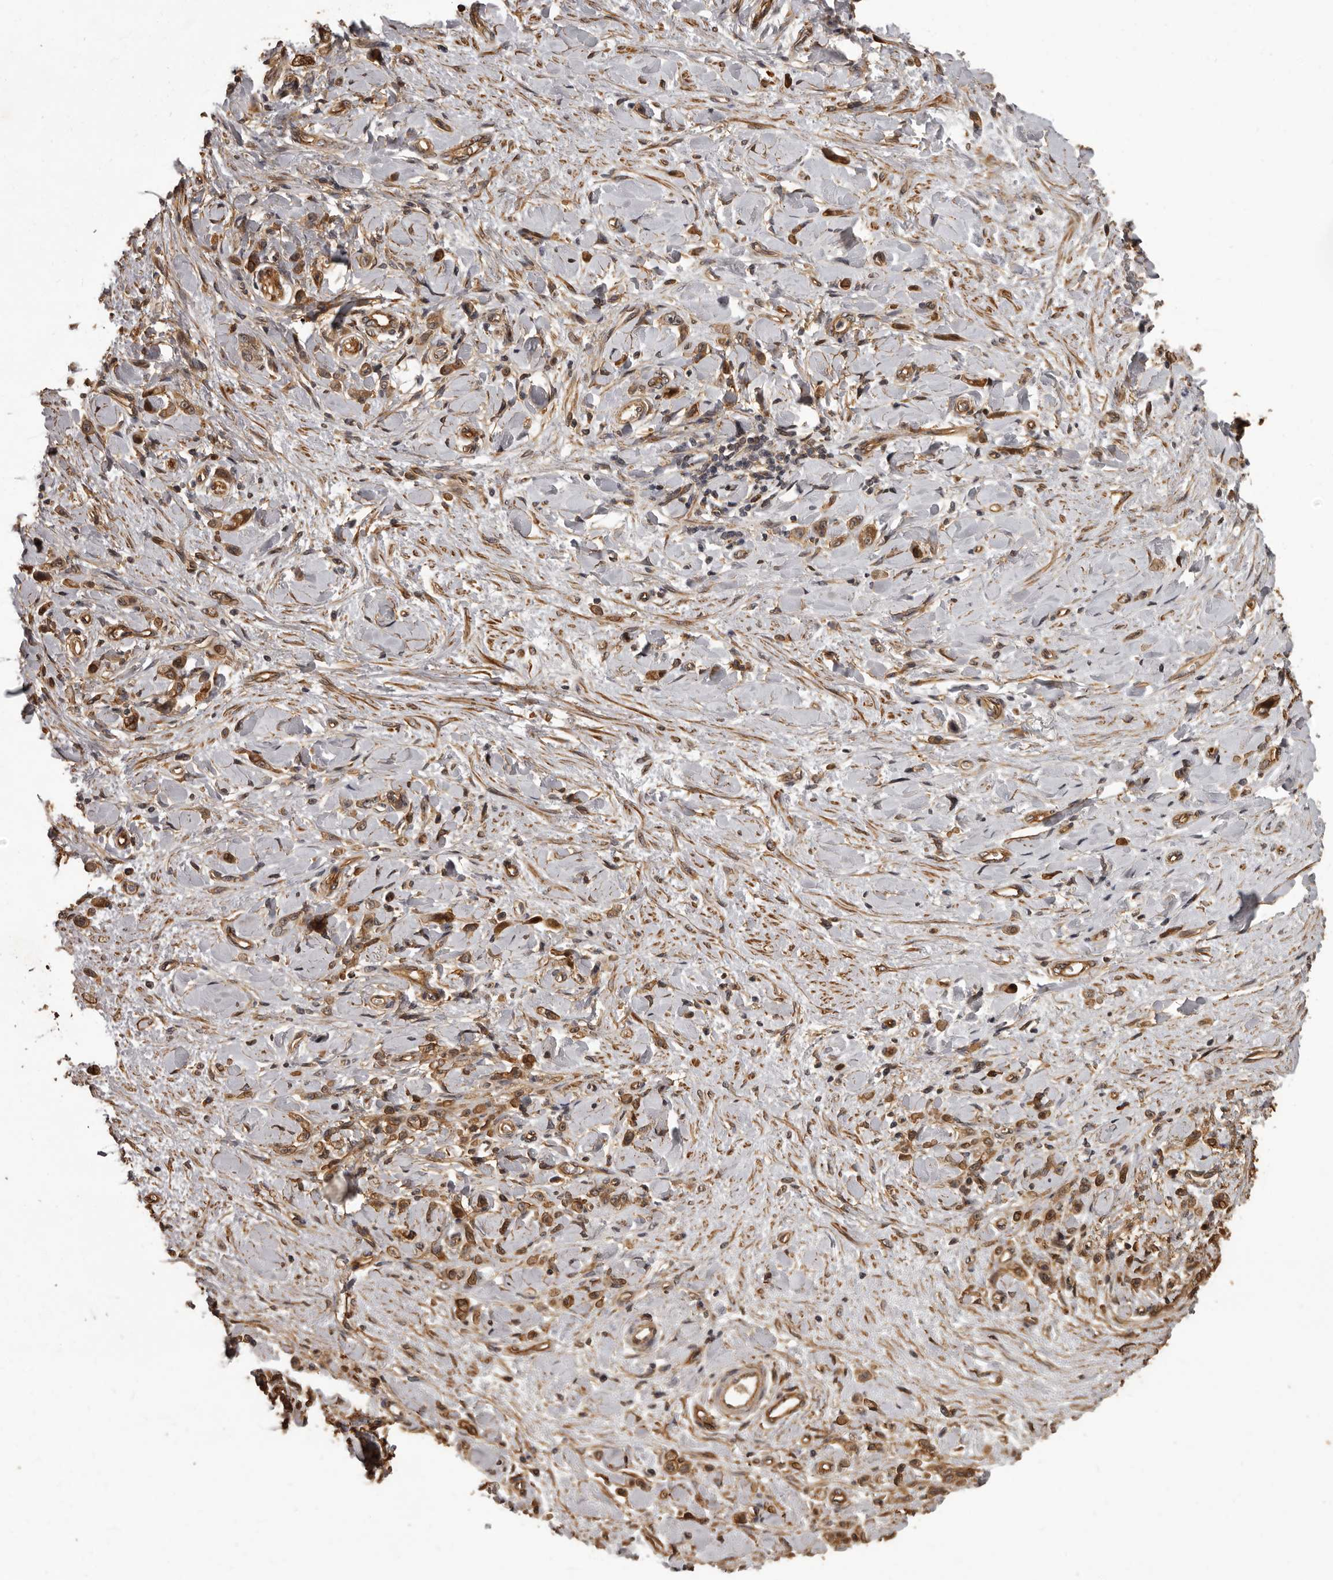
{"staining": {"intensity": "moderate", "quantity": ">75%", "location": "cytoplasmic/membranous,nuclear"}, "tissue": "stomach cancer", "cell_type": "Tumor cells", "image_type": "cancer", "snomed": [{"axis": "morphology", "description": "Normal tissue, NOS"}, {"axis": "morphology", "description": "Adenocarcinoma, NOS"}, {"axis": "topography", "description": "Stomach"}], "caption": "Stomach cancer (adenocarcinoma) stained with immunohistochemistry demonstrates moderate cytoplasmic/membranous and nuclear expression in about >75% of tumor cells. The staining was performed using DAB (3,3'-diaminobenzidine) to visualize the protein expression in brown, while the nuclei were stained in blue with hematoxylin (Magnification: 20x).", "gene": "SLITRK6", "patient": {"sex": "male", "age": 82}}